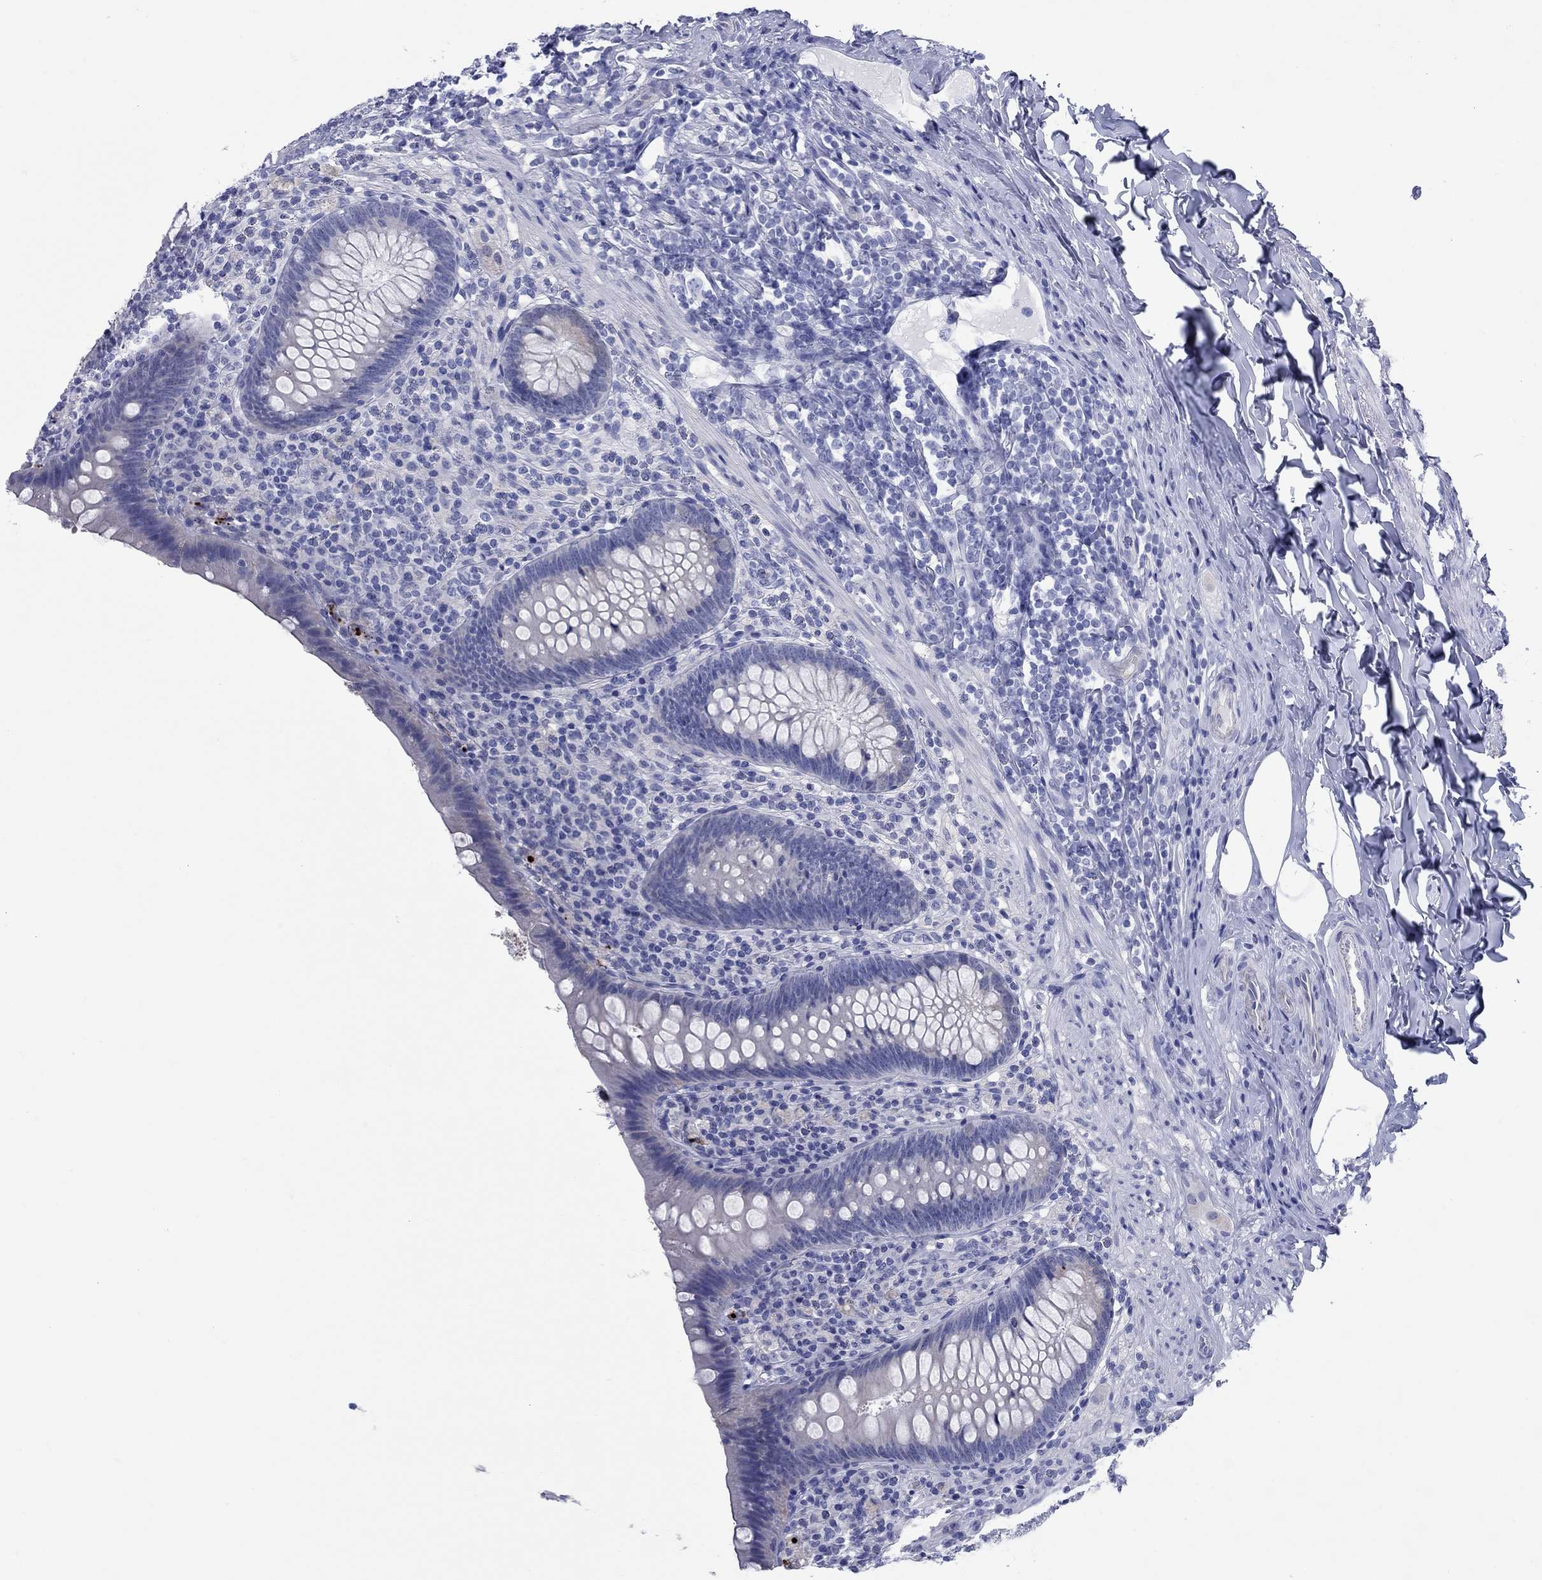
{"staining": {"intensity": "negative", "quantity": "none", "location": "none"}, "tissue": "appendix", "cell_type": "Glandular cells", "image_type": "normal", "snomed": [{"axis": "morphology", "description": "Normal tissue, NOS"}, {"axis": "topography", "description": "Appendix"}], "caption": "Appendix stained for a protein using immunohistochemistry demonstrates no staining glandular cells.", "gene": "CCNA1", "patient": {"sex": "male", "age": 47}}